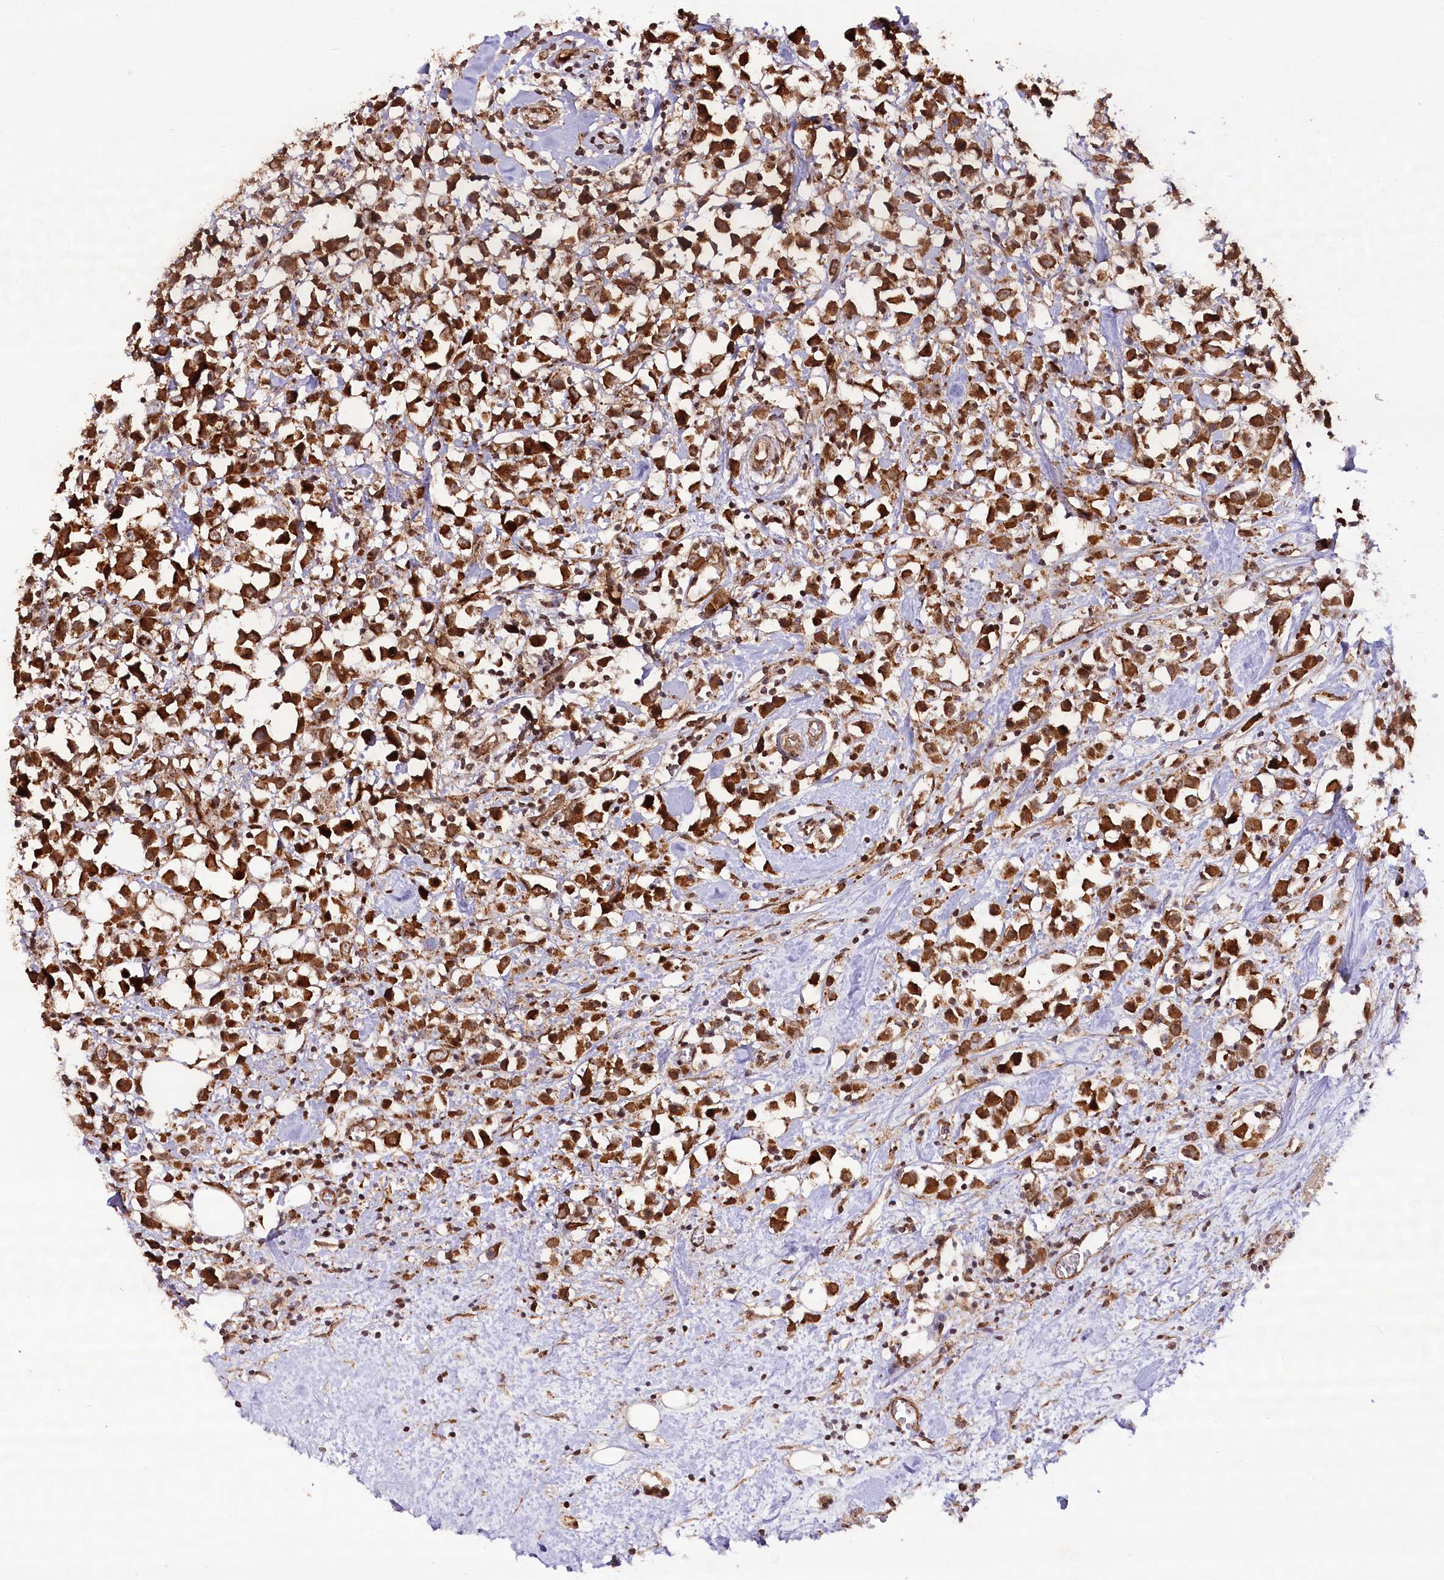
{"staining": {"intensity": "strong", "quantity": ">75%", "location": "cytoplasmic/membranous,nuclear"}, "tissue": "breast cancer", "cell_type": "Tumor cells", "image_type": "cancer", "snomed": [{"axis": "morphology", "description": "Duct carcinoma"}, {"axis": "topography", "description": "Breast"}], "caption": "Immunohistochemical staining of breast invasive ductal carcinoma demonstrates strong cytoplasmic/membranous and nuclear protein staining in approximately >75% of tumor cells. The staining was performed using DAB to visualize the protein expression in brown, while the nuclei were stained in blue with hematoxylin (Magnification: 20x).", "gene": "COPG1", "patient": {"sex": "female", "age": 61}}